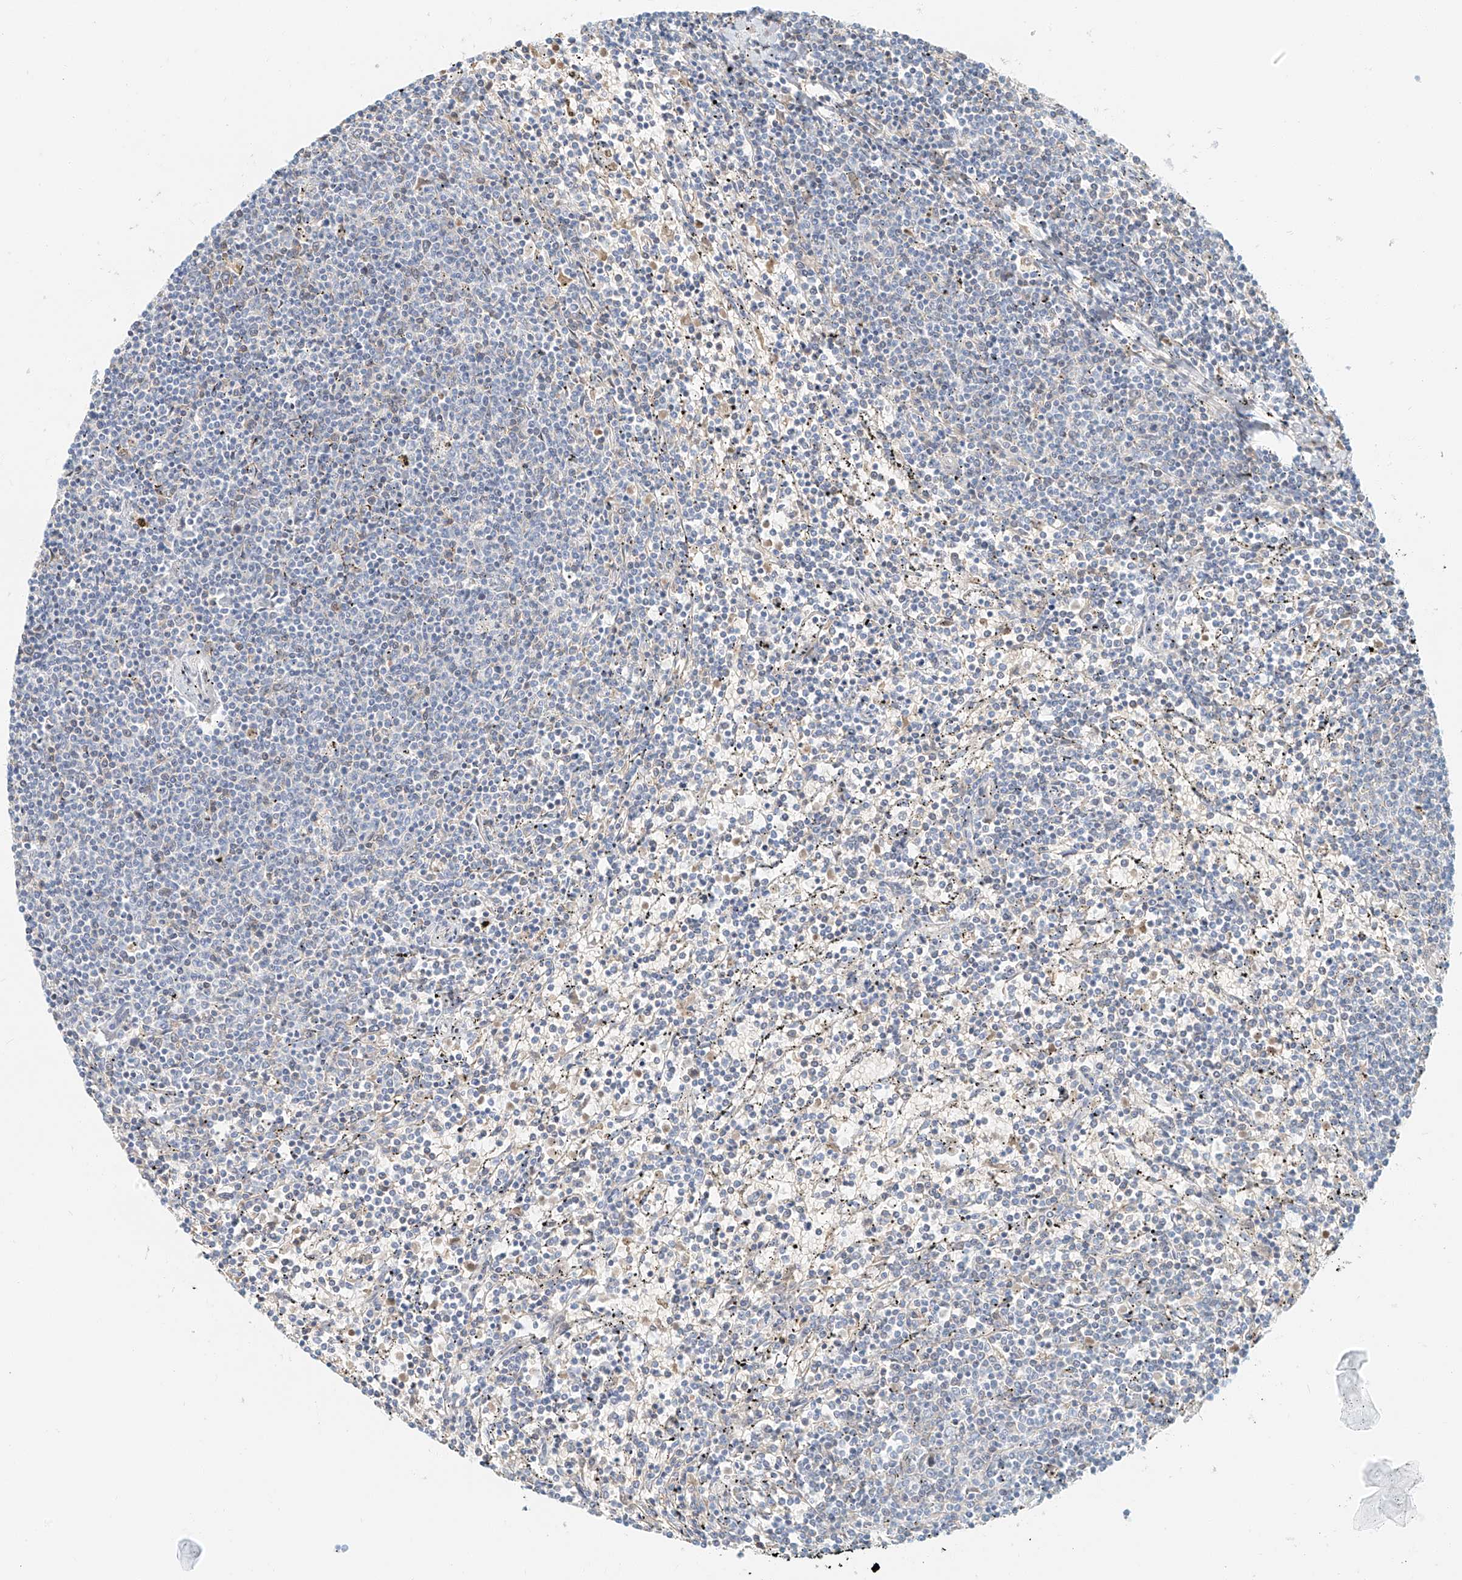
{"staining": {"intensity": "negative", "quantity": "none", "location": "none"}, "tissue": "lymphoma", "cell_type": "Tumor cells", "image_type": "cancer", "snomed": [{"axis": "morphology", "description": "Malignant lymphoma, non-Hodgkin's type, Low grade"}, {"axis": "topography", "description": "Spleen"}], "caption": "This is an immunohistochemistry (IHC) histopathology image of human lymphoma. There is no positivity in tumor cells.", "gene": "PGC", "patient": {"sex": "female", "age": 50}}